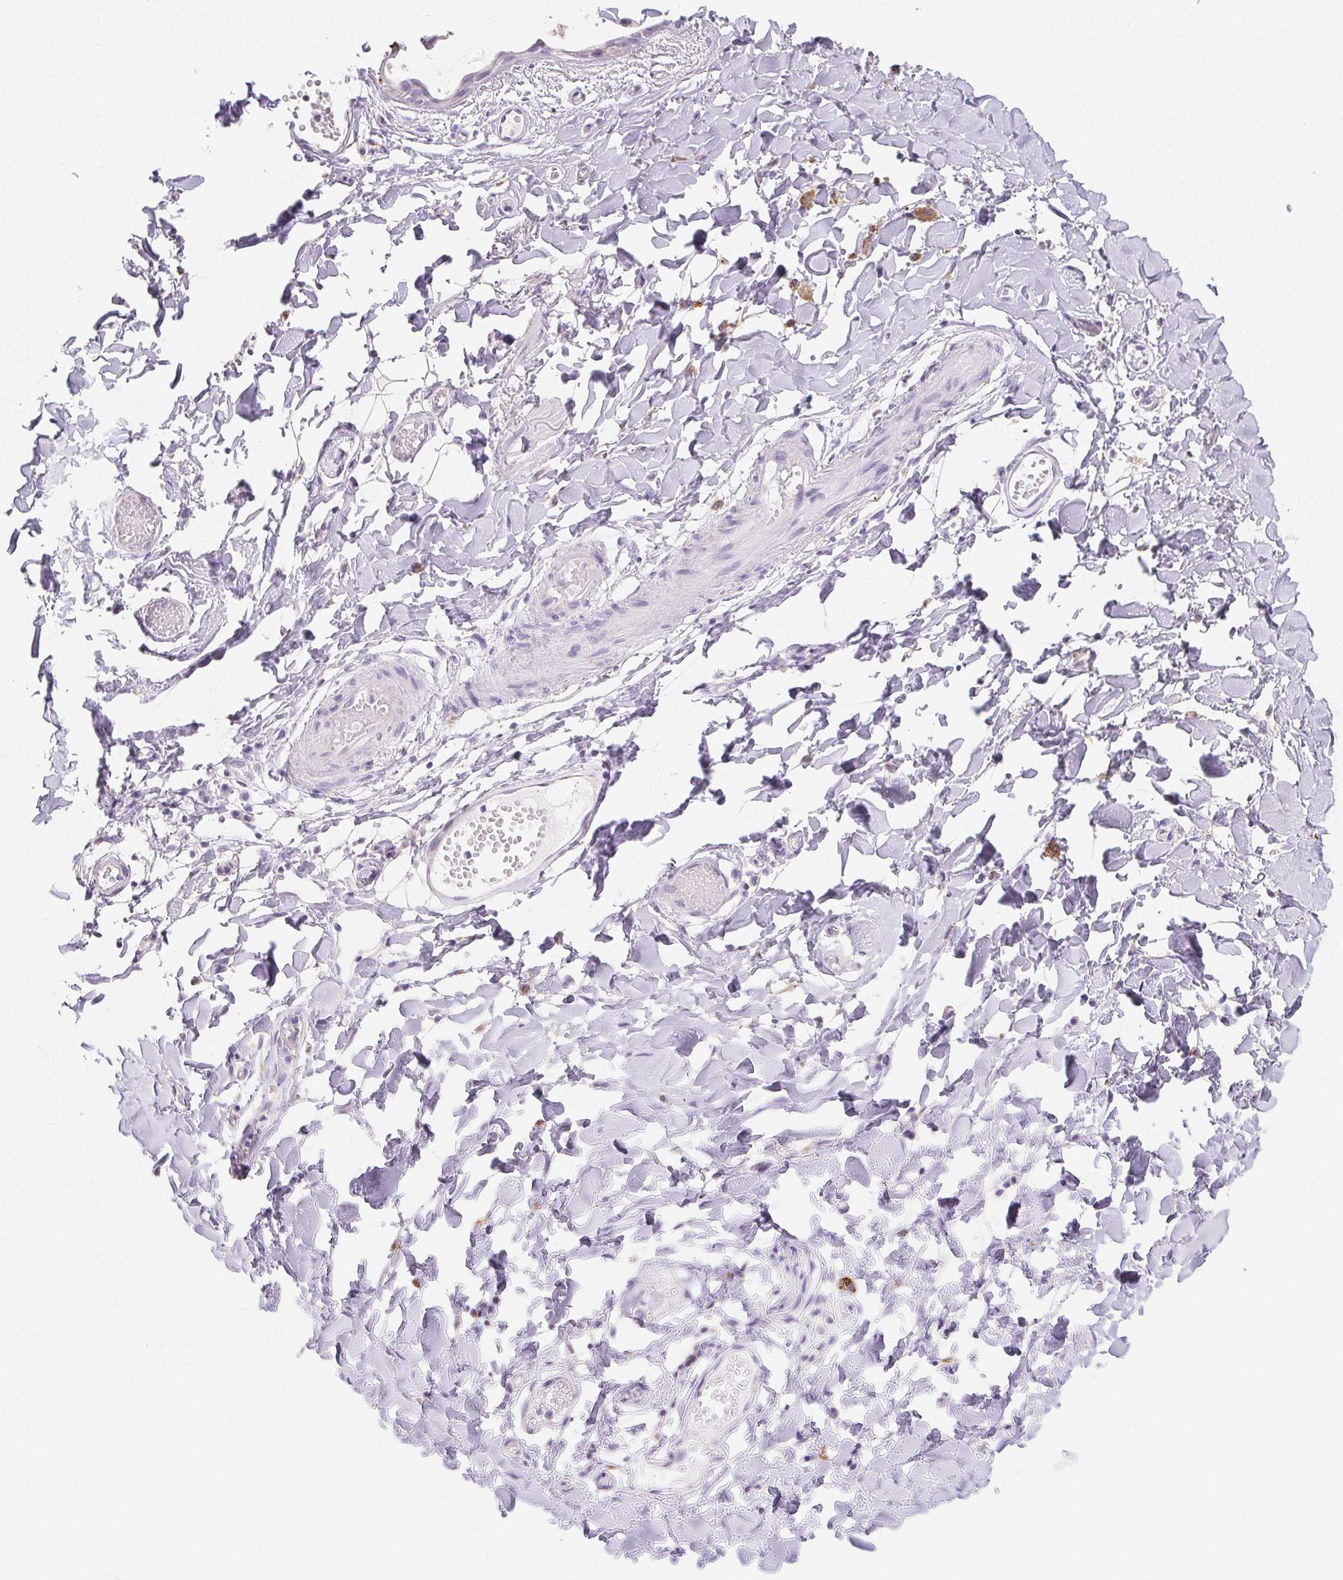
{"staining": {"intensity": "negative", "quantity": "none", "location": "none"}, "tissue": "adipose tissue", "cell_type": "Adipocytes", "image_type": "normal", "snomed": [{"axis": "morphology", "description": "Normal tissue, NOS"}, {"axis": "topography", "description": "Anal"}, {"axis": "topography", "description": "Peripheral nerve tissue"}], "caption": "Unremarkable adipose tissue was stained to show a protein in brown. There is no significant staining in adipocytes. (DAB immunohistochemistry, high magnification).", "gene": "LIPA", "patient": {"sex": "male", "age": 78}}